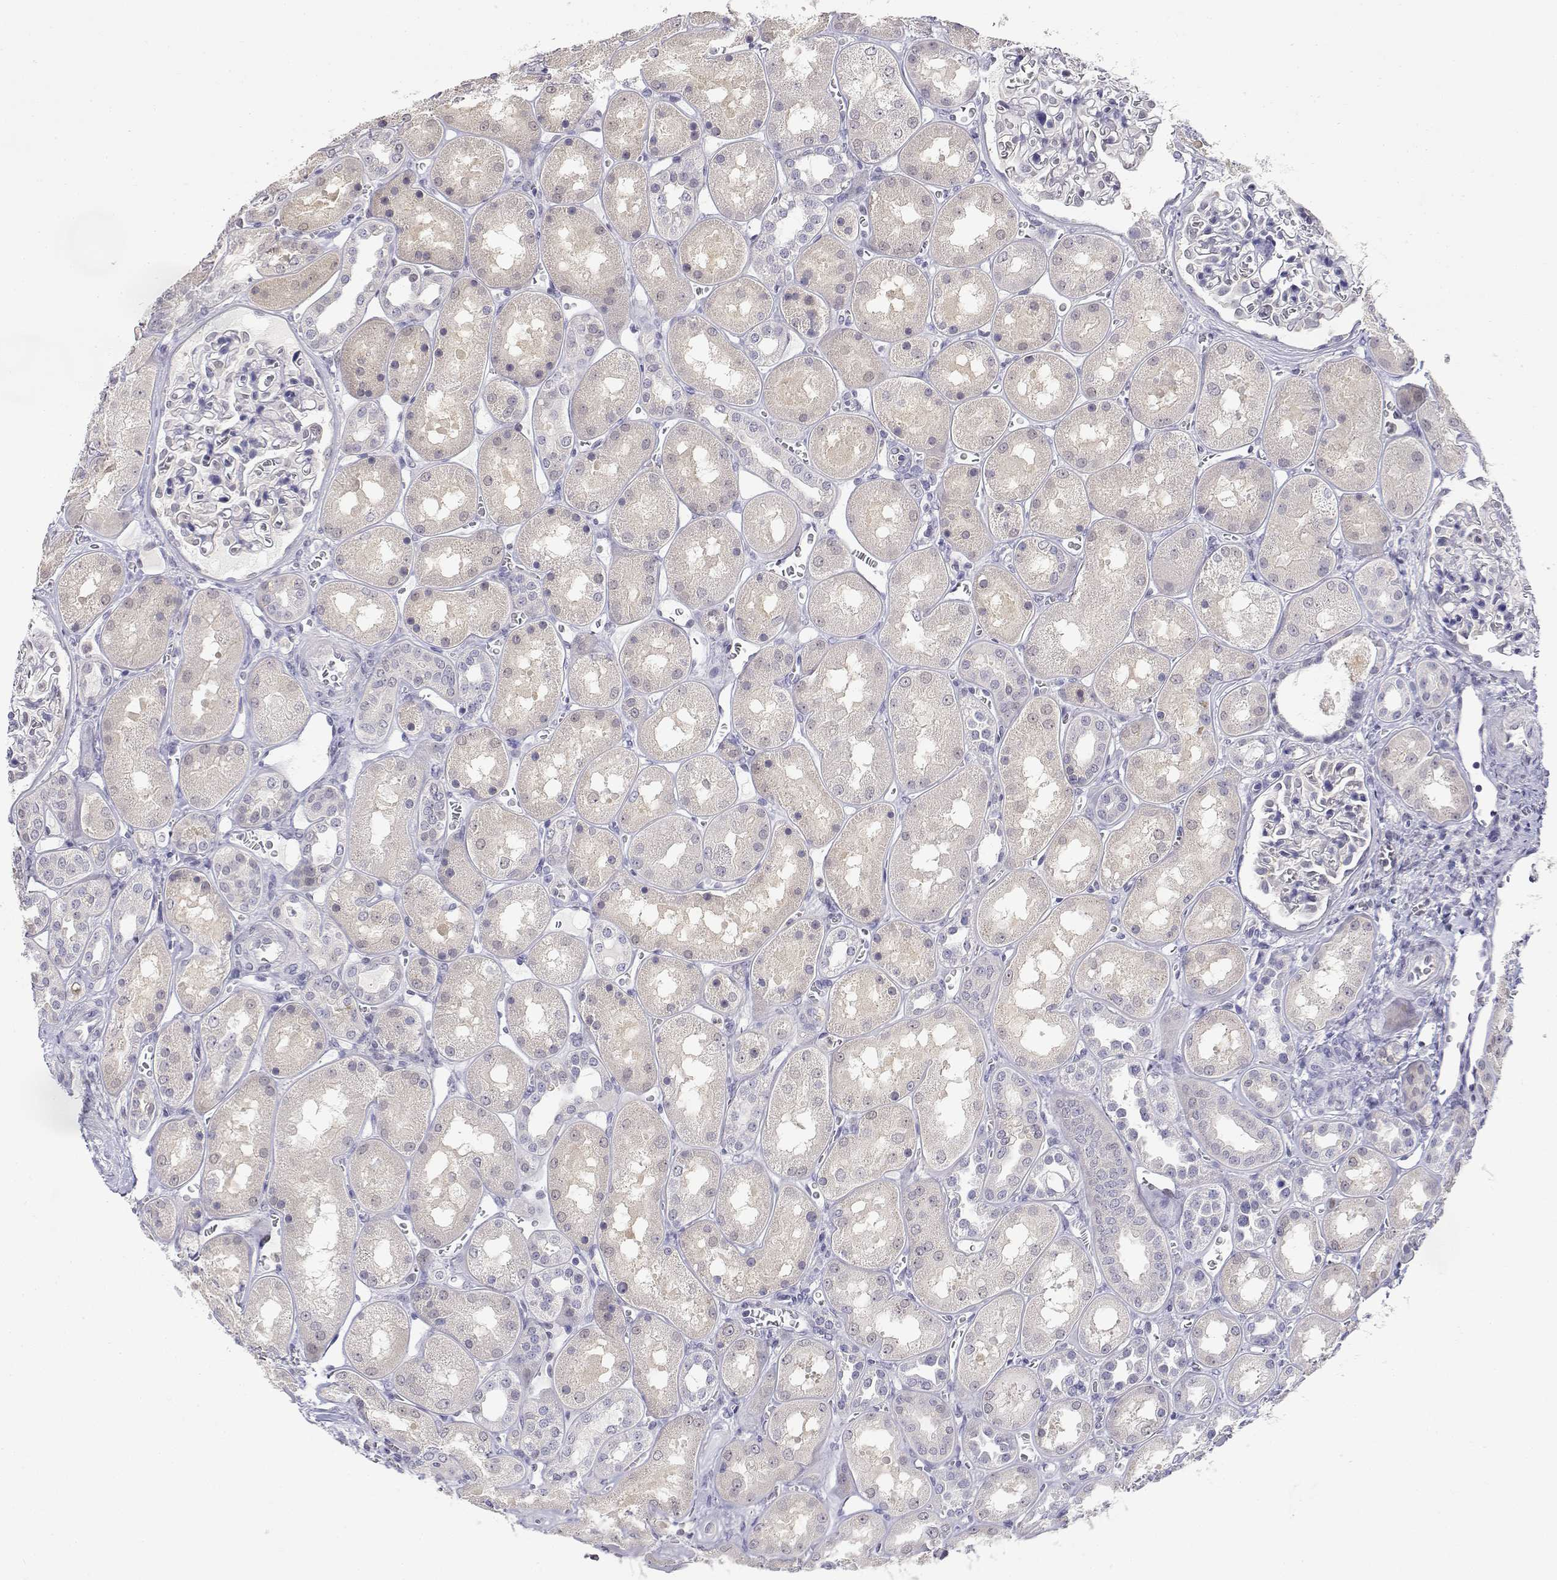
{"staining": {"intensity": "negative", "quantity": "none", "location": "none"}, "tissue": "kidney", "cell_type": "Cells in glomeruli", "image_type": "normal", "snomed": [{"axis": "morphology", "description": "Normal tissue, NOS"}, {"axis": "topography", "description": "Kidney"}], "caption": "Immunohistochemistry of unremarkable kidney displays no expression in cells in glomeruli.", "gene": "ADA", "patient": {"sex": "male", "age": 73}}